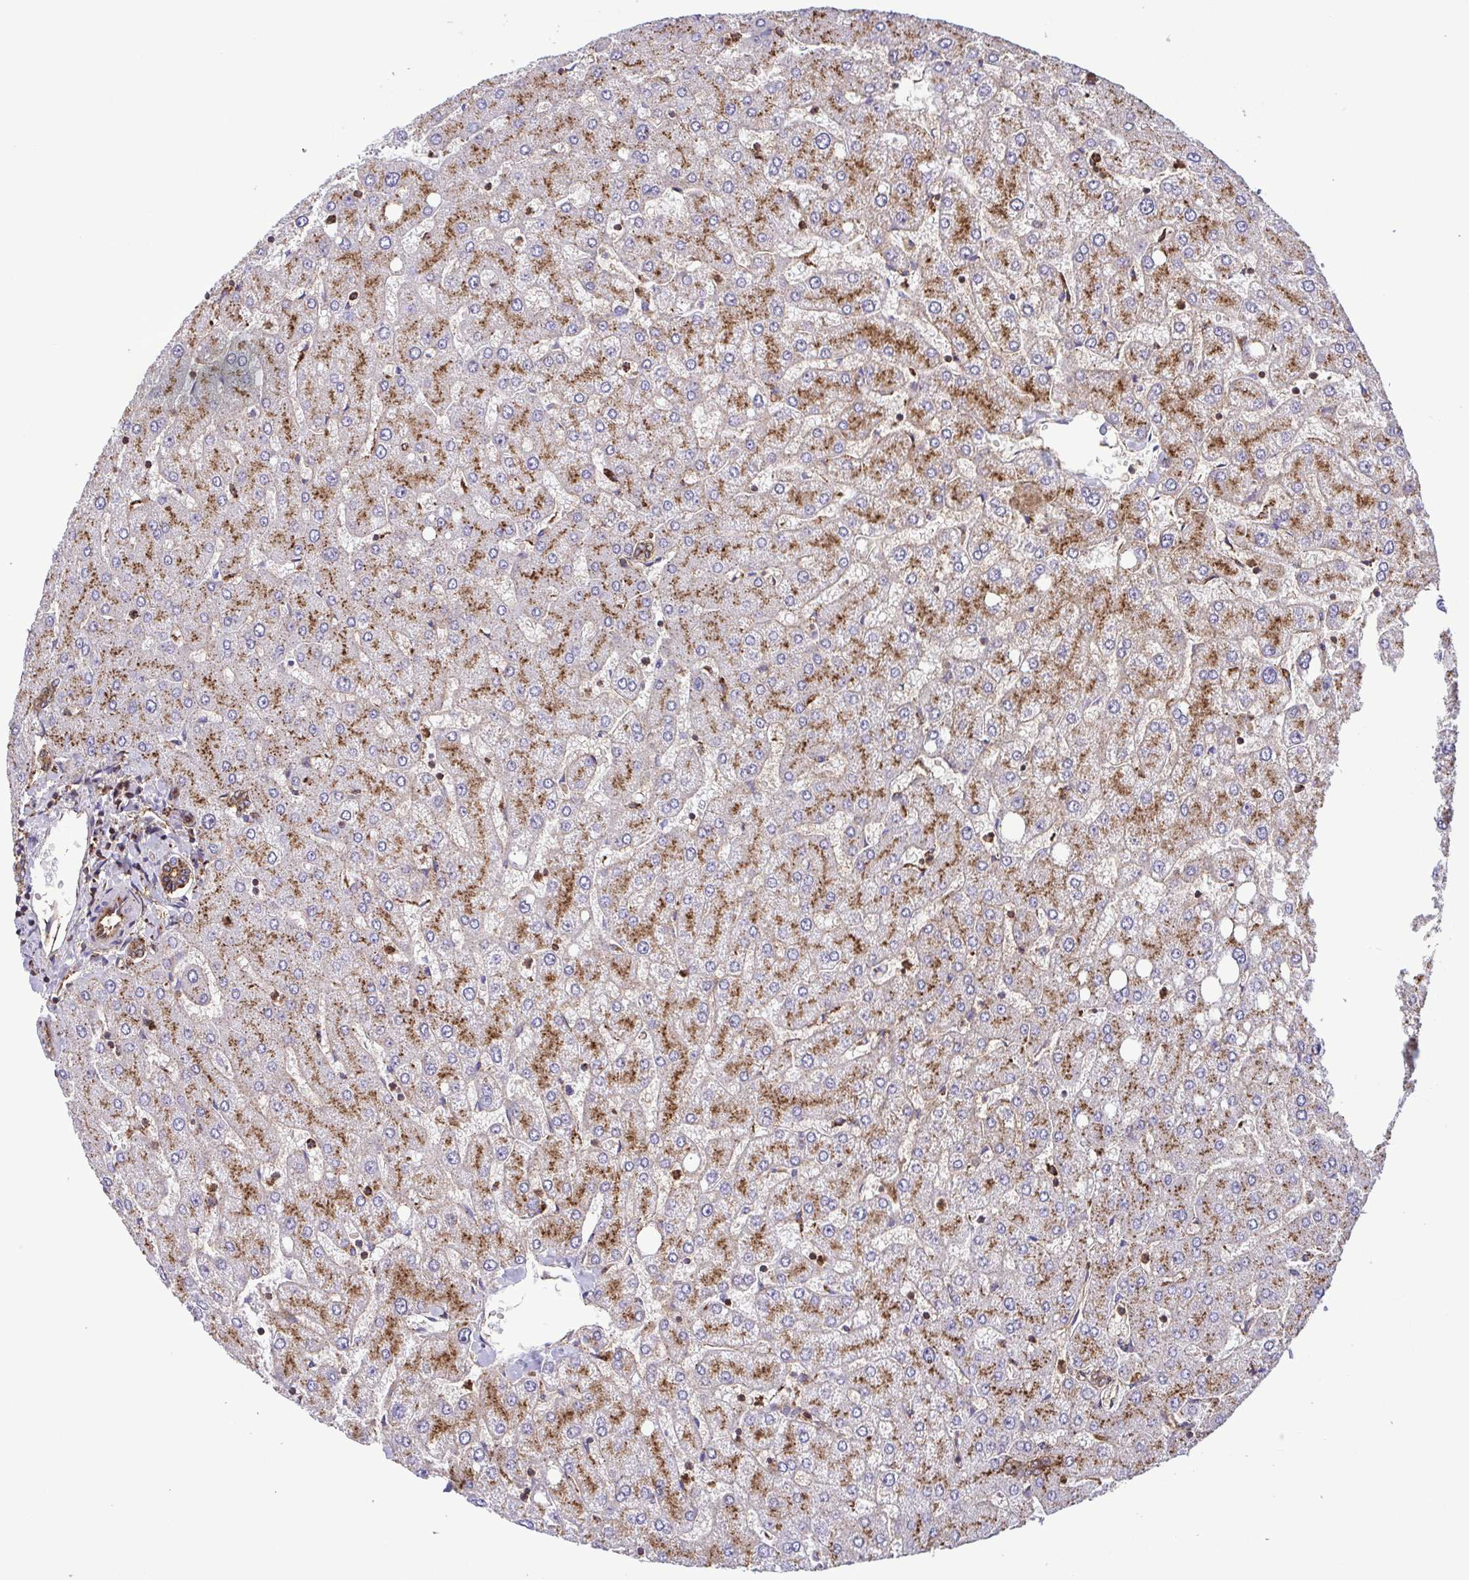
{"staining": {"intensity": "moderate", "quantity": ">75%", "location": "cytoplasmic/membranous"}, "tissue": "liver", "cell_type": "Cholangiocytes", "image_type": "normal", "snomed": [{"axis": "morphology", "description": "Normal tissue, NOS"}, {"axis": "topography", "description": "Liver"}], "caption": "Immunohistochemistry (IHC) histopathology image of normal human liver stained for a protein (brown), which reveals medium levels of moderate cytoplasmic/membranous positivity in approximately >75% of cholangiocytes.", "gene": "CHMP1B", "patient": {"sex": "female", "age": 54}}